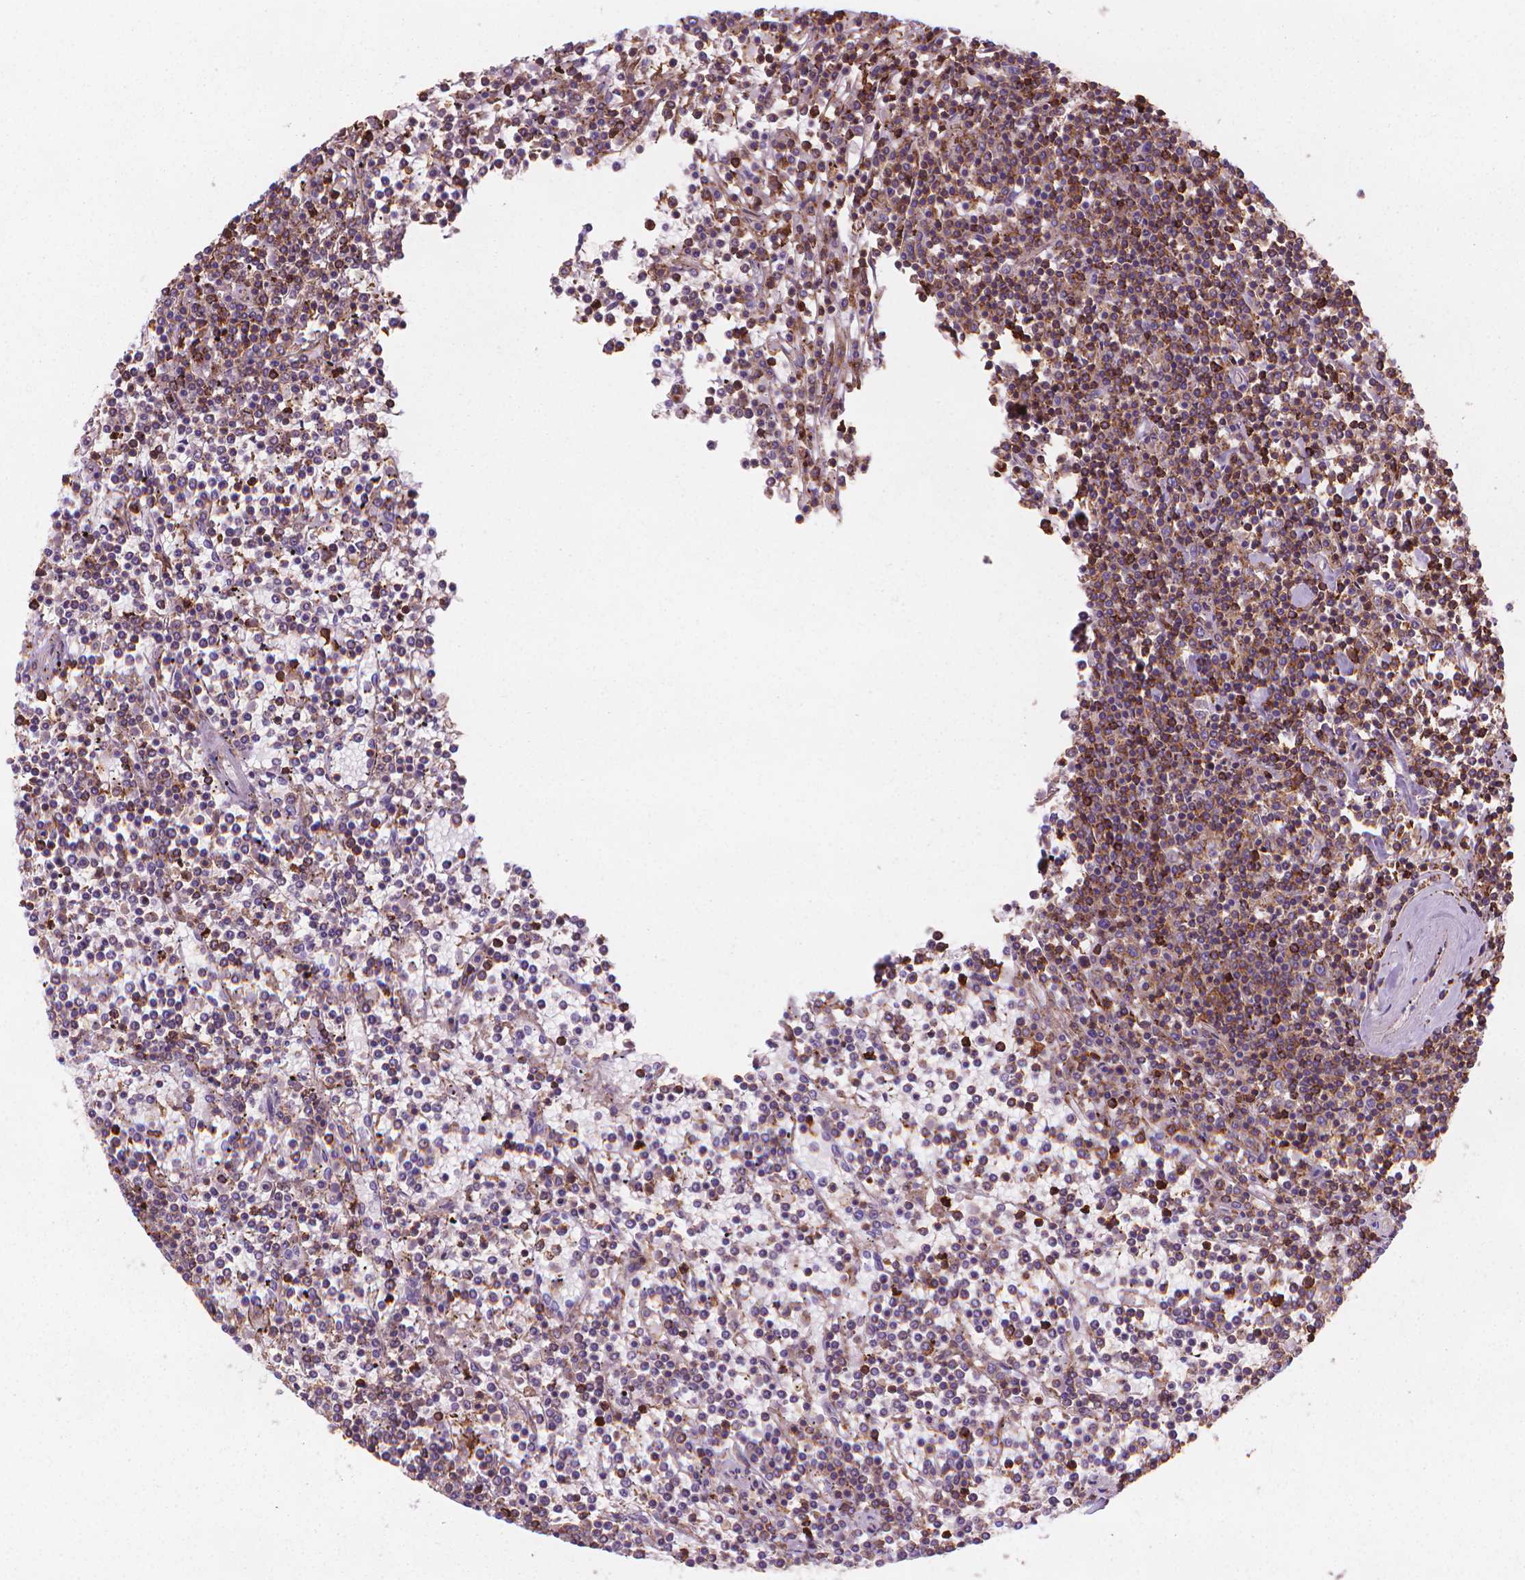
{"staining": {"intensity": "strong", "quantity": "25%-75%", "location": "cytoplasmic/membranous"}, "tissue": "lymphoma", "cell_type": "Tumor cells", "image_type": "cancer", "snomed": [{"axis": "morphology", "description": "Malignant lymphoma, non-Hodgkin's type, Low grade"}, {"axis": "topography", "description": "Spleen"}], "caption": "A high-resolution image shows immunohistochemistry staining of malignant lymphoma, non-Hodgkin's type (low-grade), which shows strong cytoplasmic/membranous staining in approximately 25%-75% of tumor cells.", "gene": "PATJ", "patient": {"sex": "female", "age": 19}}